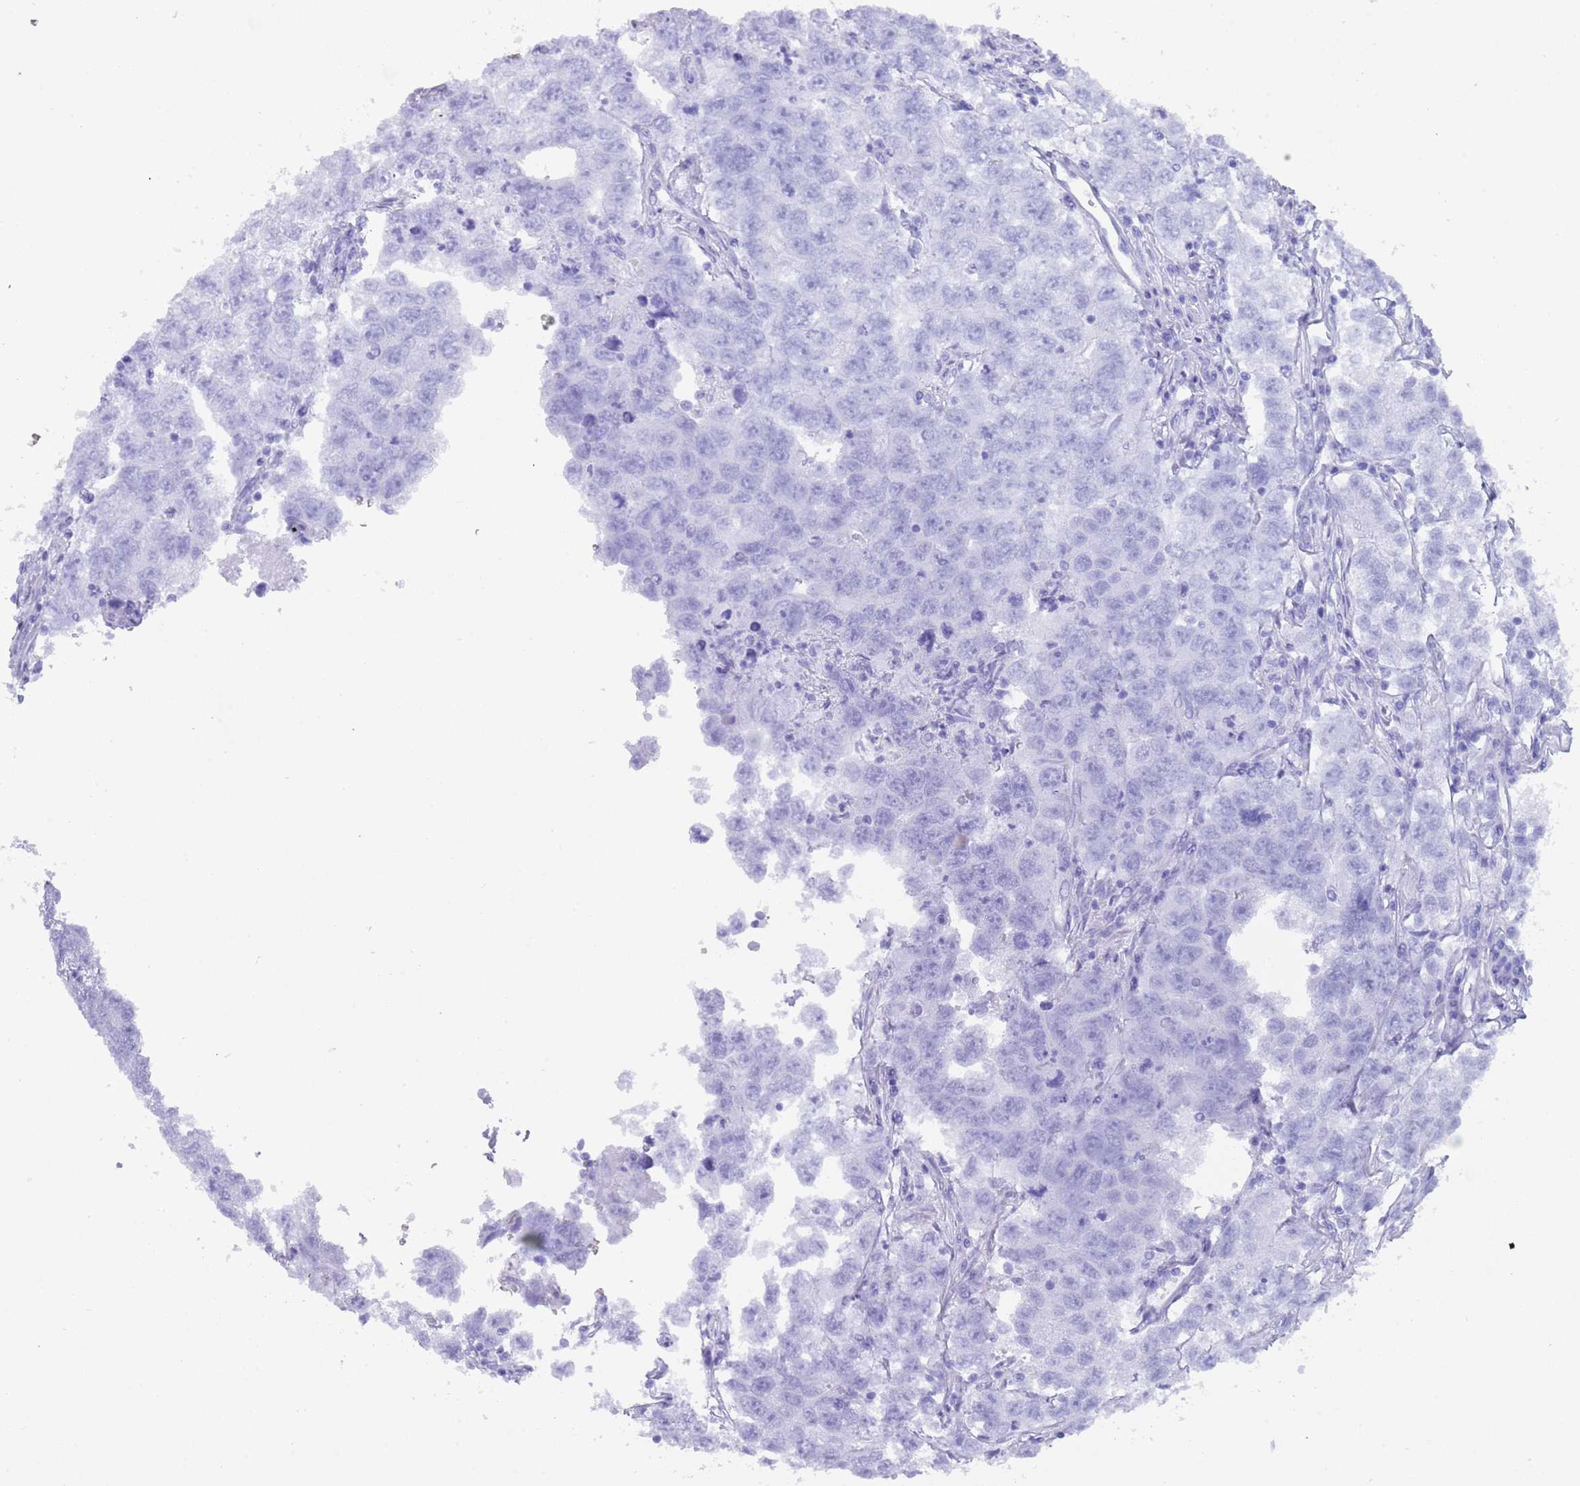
{"staining": {"intensity": "negative", "quantity": "none", "location": "none"}, "tissue": "testis cancer", "cell_type": "Tumor cells", "image_type": "cancer", "snomed": [{"axis": "morphology", "description": "Seminoma, NOS"}, {"axis": "morphology", "description": "Carcinoma, Embryonal, NOS"}, {"axis": "topography", "description": "Testis"}], "caption": "IHC of human seminoma (testis) displays no staining in tumor cells.", "gene": "MYADML2", "patient": {"sex": "male", "age": 43}}